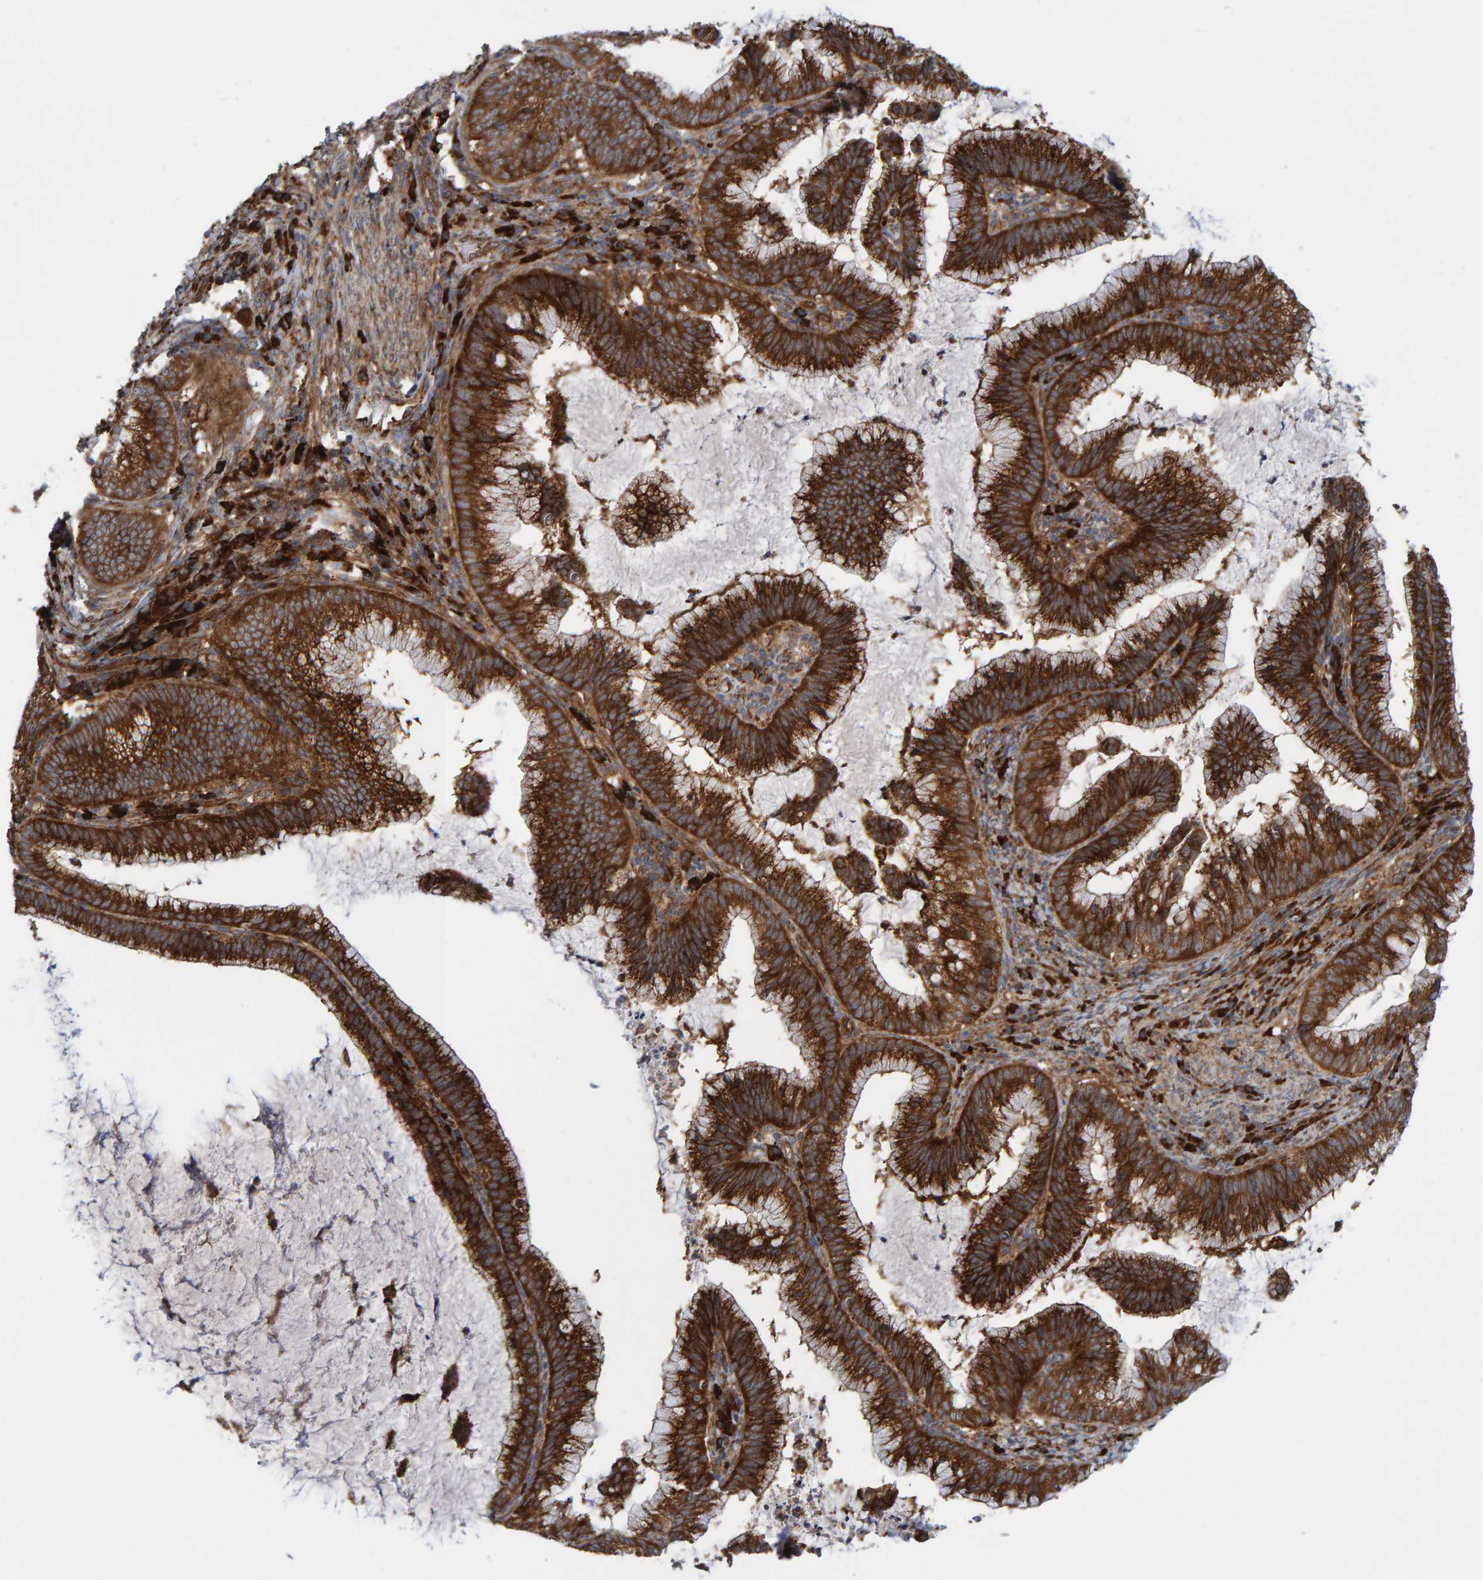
{"staining": {"intensity": "strong", "quantity": ">75%", "location": "cytoplasmic/membranous"}, "tissue": "cervical cancer", "cell_type": "Tumor cells", "image_type": "cancer", "snomed": [{"axis": "morphology", "description": "Adenocarcinoma, NOS"}, {"axis": "topography", "description": "Cervix"}], "caption": "A high amount of strong cytoplasmic/membranous staining is seen in about >75% of tumor cells in cervical cancer tissue. (Stains: DAB in brown, nuclei in blue, Microscopy: brightfield microscopy at high magnification).", "gene": "KIAA0753", "patient": {"sex": "female", "age": 36}}